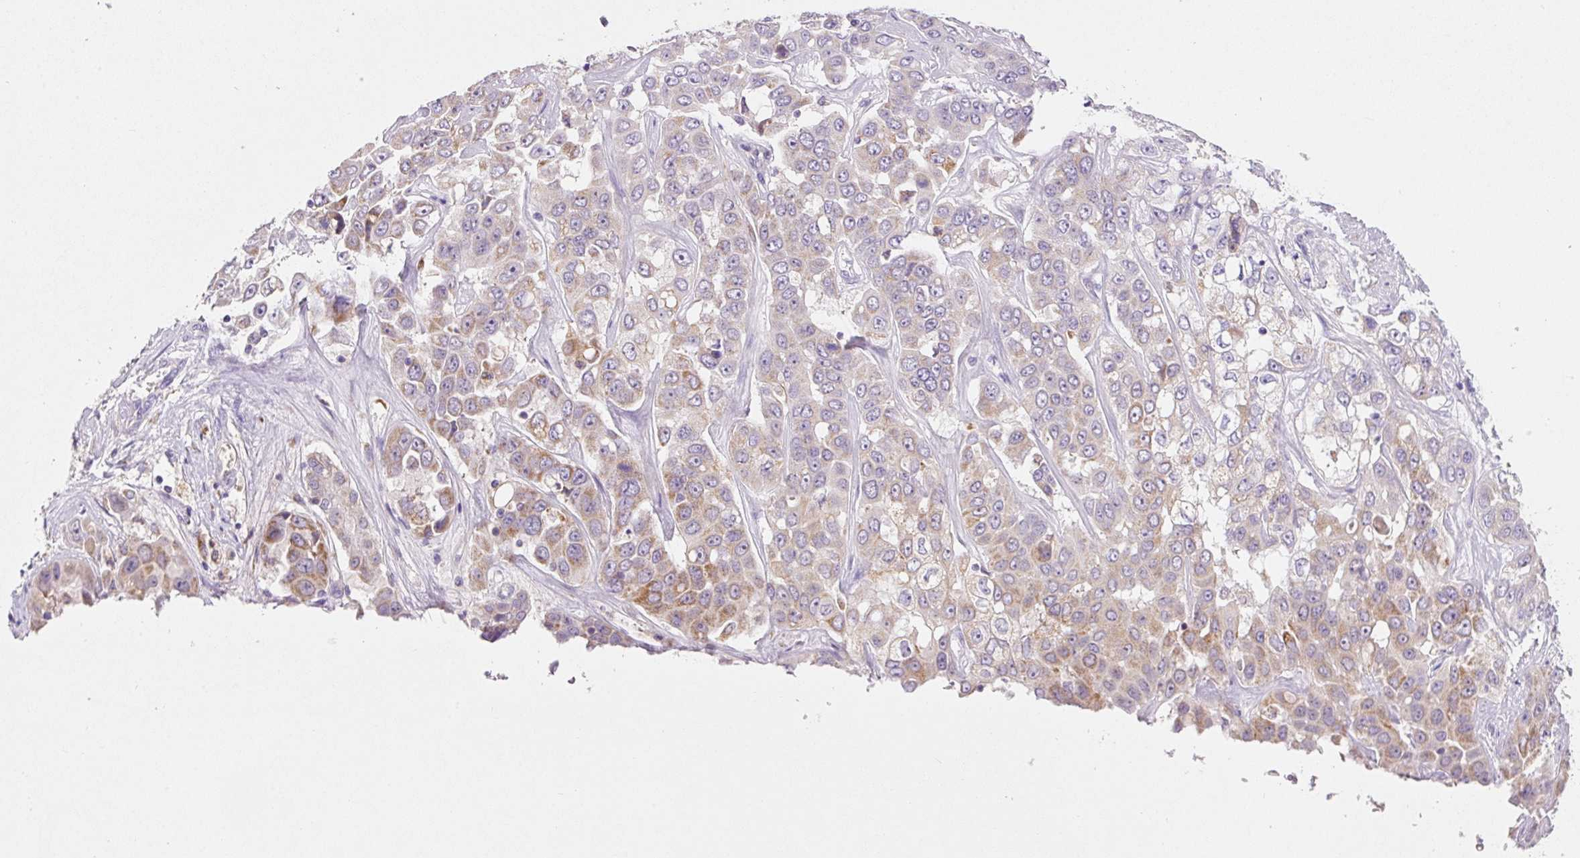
{"staining": {"intensity": "weak", "quantity": "<25%", "location": "cytoplasmic/membranous"}, "tissue": "liver cancer", "cell_type": "Tumor cells", "image_type": "cancer", "snomed": [{"axis": "morphology", "description": "Cholangiocarcinoma"}, {"axis": "topography", "description": "Liver"}], "caption": "Immunohistochemistry of human liver cancer (cholangiocarcinoma) exhibits no staining in tumor cells.", "gene": "PCK2", "patient": {"sex": "female", "age": 52}}